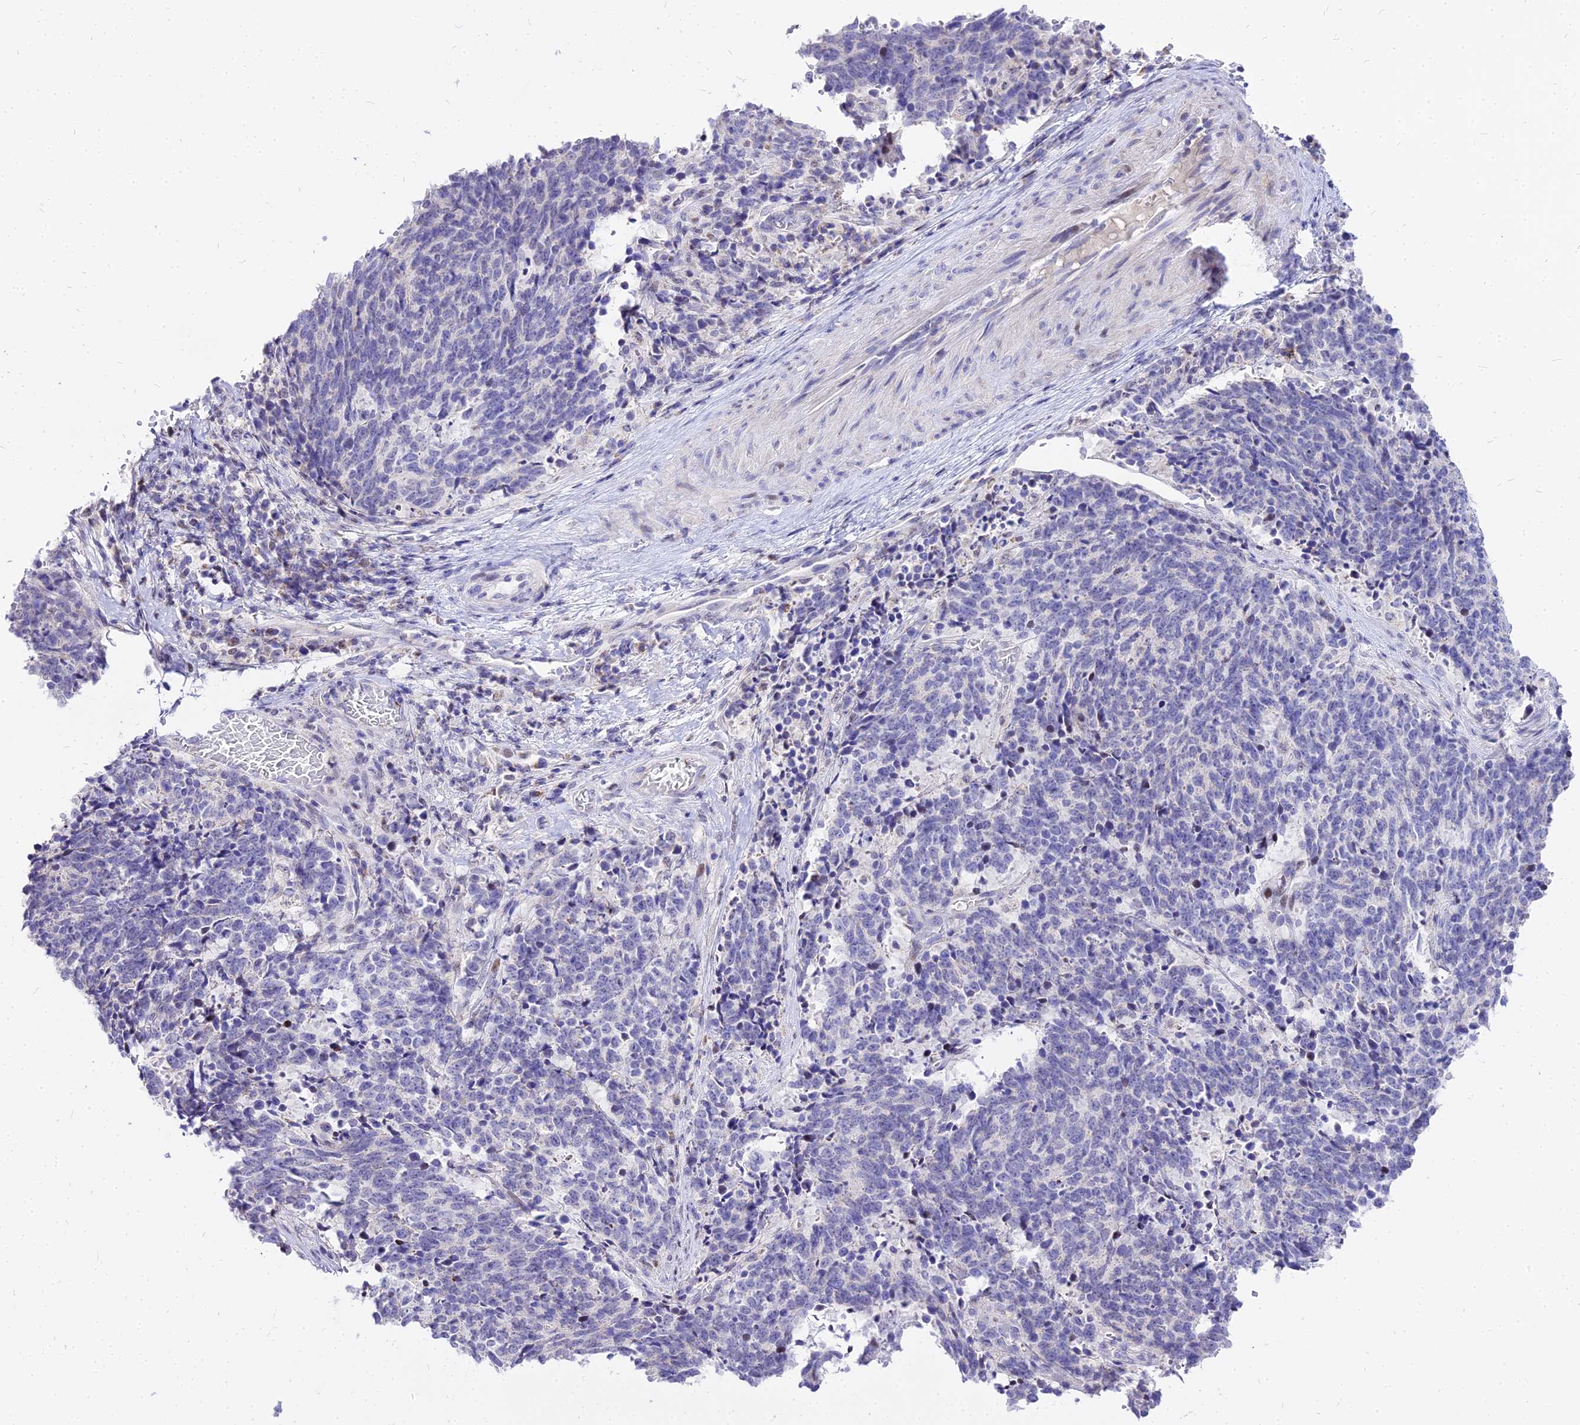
{"staining": {"intensity": "negative", "quantity": "none", "location": "none"}, "tissue": "cervical cancer", "cell_type": "Tumor cells", "image_type": "cancer", "snomed": [{"axis": "morphology", "description": "Squamous cell carcinoma, NOS"}, {"axis": "topography", "description": "Cervix"}], "caption": "Tumor cells are negative for brown protein staining in cervical squamous cell carcinoma. (DAB (3,3'-diaminobenzidine) immunohistochemistry visualized using brightfield microscopy, high magnification).", "gene": "CARD18", "patient": {"sex": "female", "age": 29}}